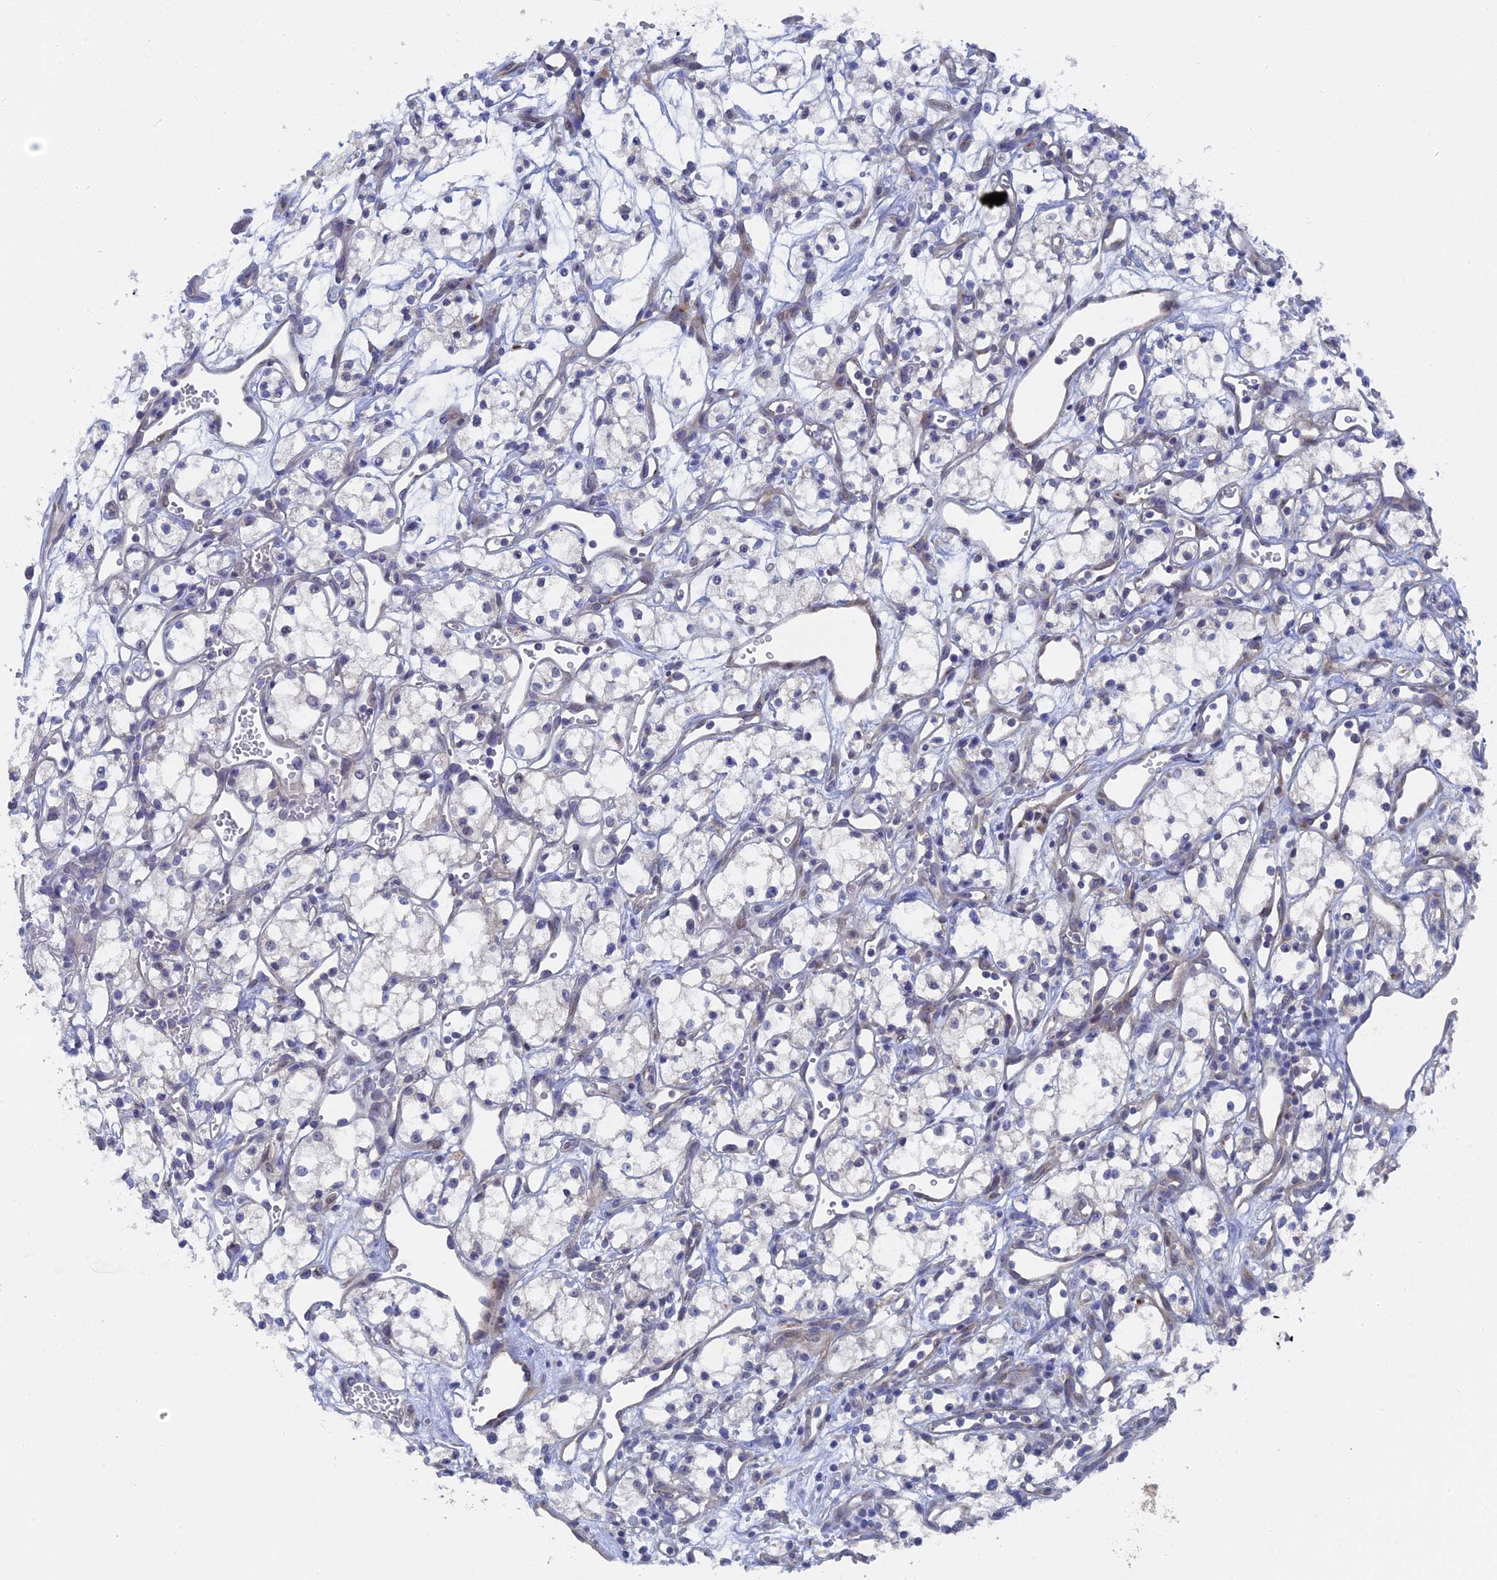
{"staining": {"intensity": "negative", "quantity": "none", "location": "none"}, "tissue": "renal cancer", "cell_type": "Tumor cells", "image_type": "cancer", "snomed": [{"axis": "morphology", "description": "Adenocarcinoma, NOS"}, {"axis": "topography", "description": "Kidney"}], "caption": "High magnification brightfield microscopy of renal cancer (adenocarcinoma) stained with DAB (brown) and counterstained with hematoxylin (blue): tumor cells show no significant staining.", "gene": "TMEM161A", "patient": {"sex": "male", "age": 59}}